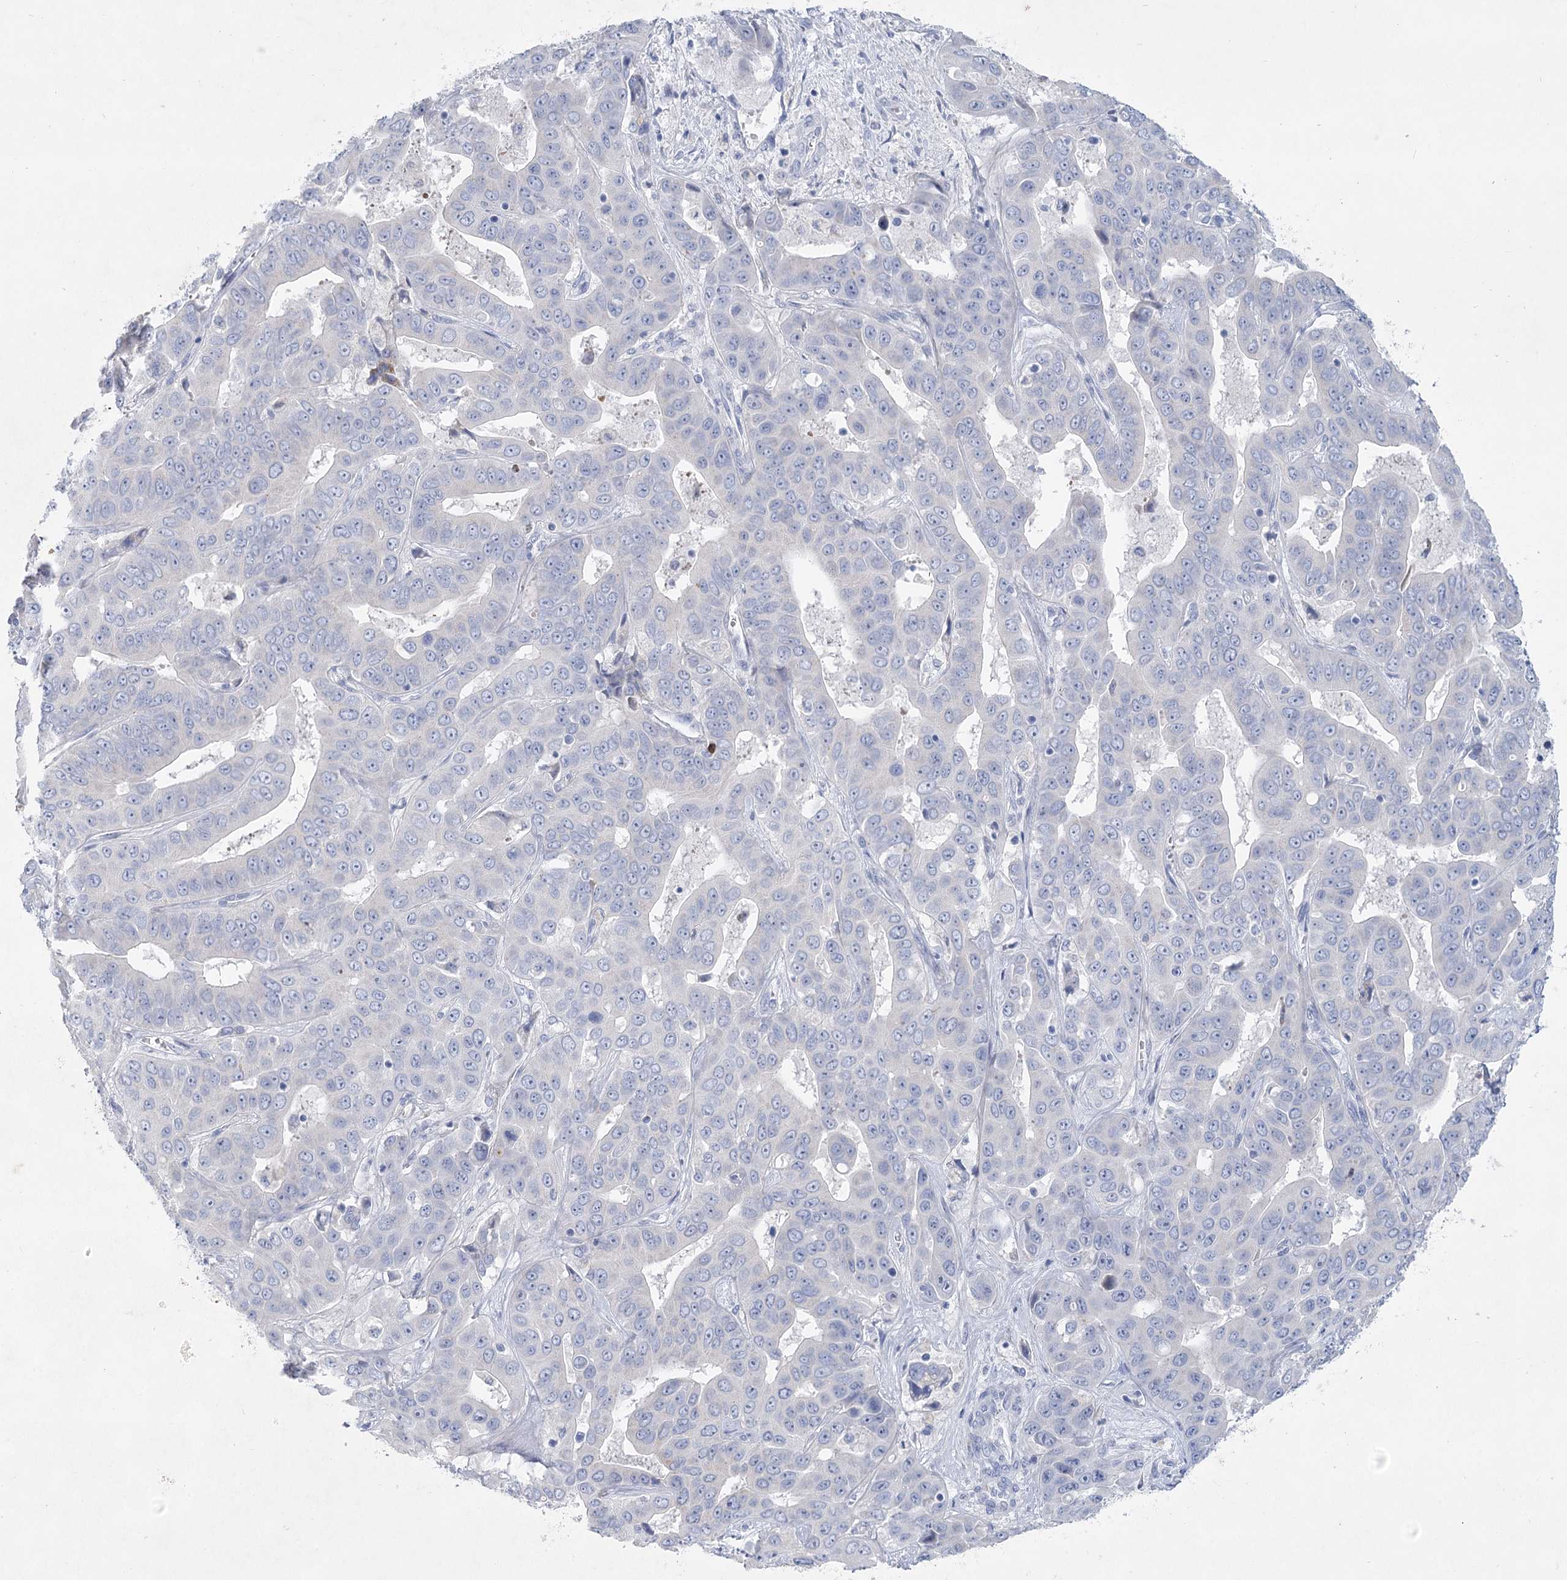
{"staining": {"intensity": "negative", "quantity": "none", "location": "none"}, "tissue": "liver cancer", "cell_type": "Tumor cells", "image_type": "cancer", "snomed": [{"axis": "morphology", "description": "Cholangiocarcinoma"}, {"axis": "topography", "description": "Liver"}], "caption": "There is no significant expression in tumor cells of liver cancer.", "gene": "WDR74", "patient": {"sex": "female", "age": 52}}